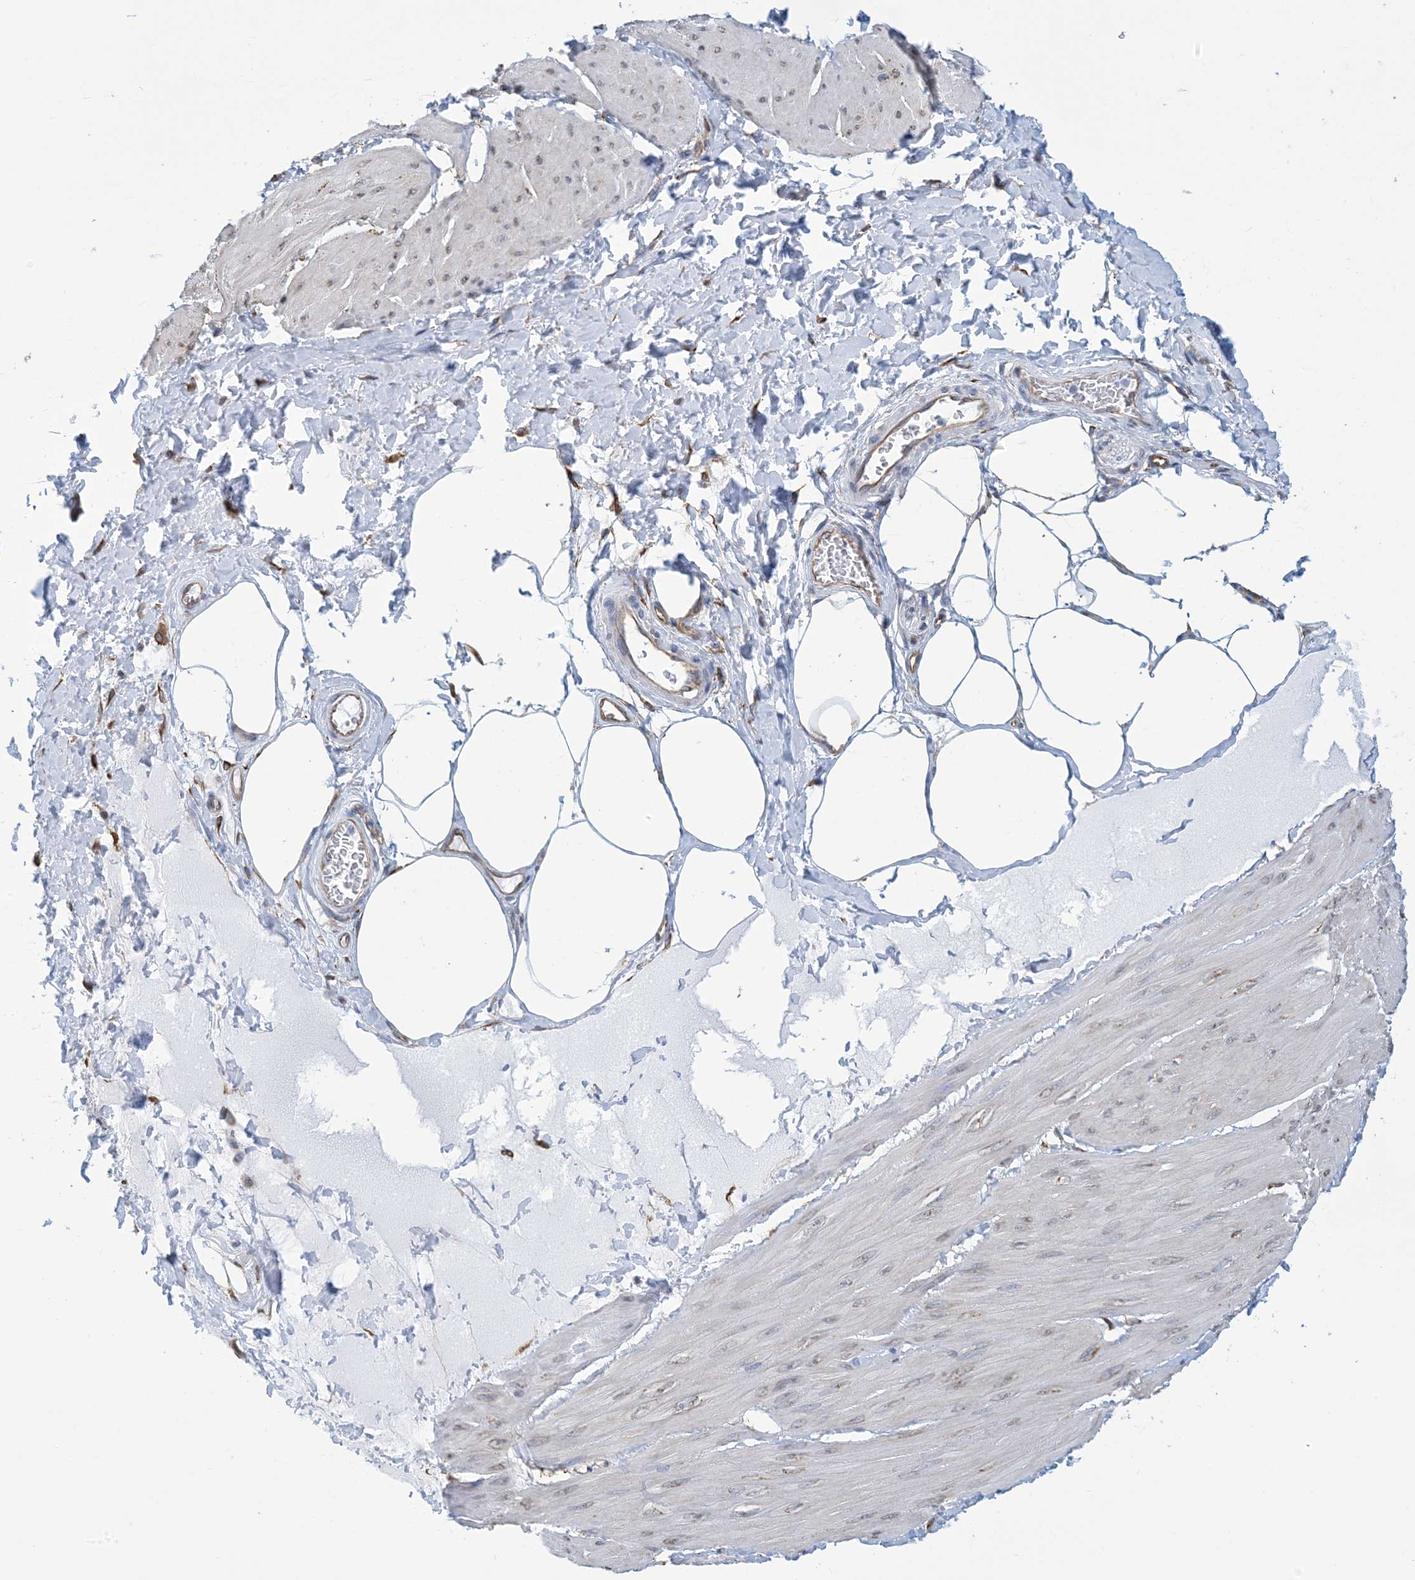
{"staining": {"intensity": "negative", "quantity": "none", "location": "none"}, "tissue": "smooth muscle", "cell_type": "Smooth muscle cells", "image_type": "normal", "snomed": [{"axis": "morphology", "description": "Urothelial carcinoma, High grade"}, {"axis": "topography", "description": "Urinary bladder"}], "caption": "Histopathology image shows no protein expression in smooth muscle cells of benign smooth muscle.", "gene": "CCDC14", "patient": {"sex": "male", "age": 46}}